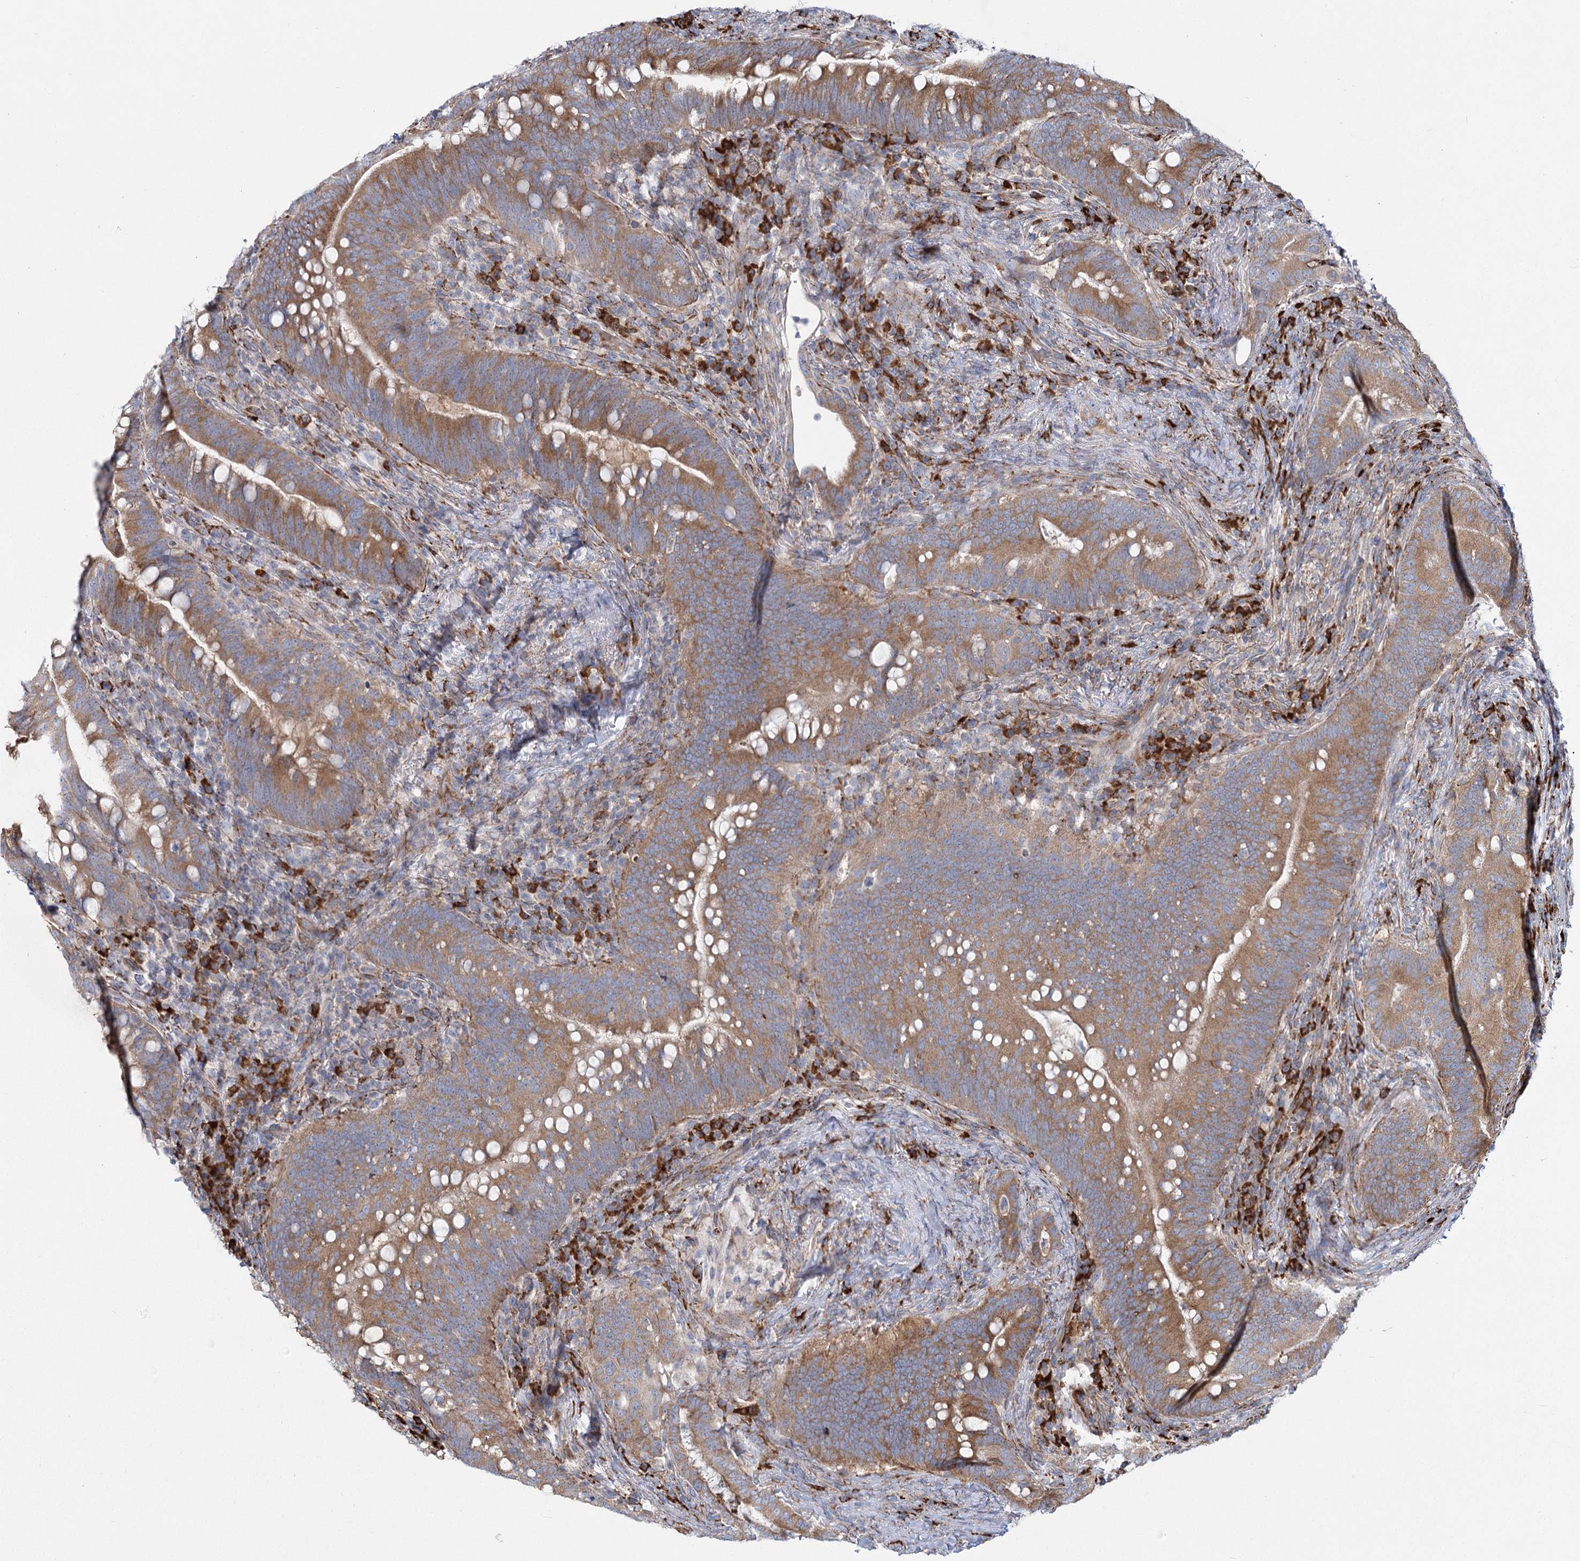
{"staining": {"intensity": "moderate", "quantity": ">75%", "location": "cytoplasmic/membranous"}, "tissue": "colorectal cancer", "cell_type": "Tumor cells", "image_type": "cancer", "snomed": [{"axis": "morphology", "description": "Adenocarcinoma, NOS"}, {"axis": "topography", "description": "Colon"}], "caption": "Colorectal adenocarcinoma tissue reveals moderate cytoplasmic/membranous positivity in about >75% of tumor cells", "gene": "POGLUT1", "patient": {"sex": "female", "age": 66}}